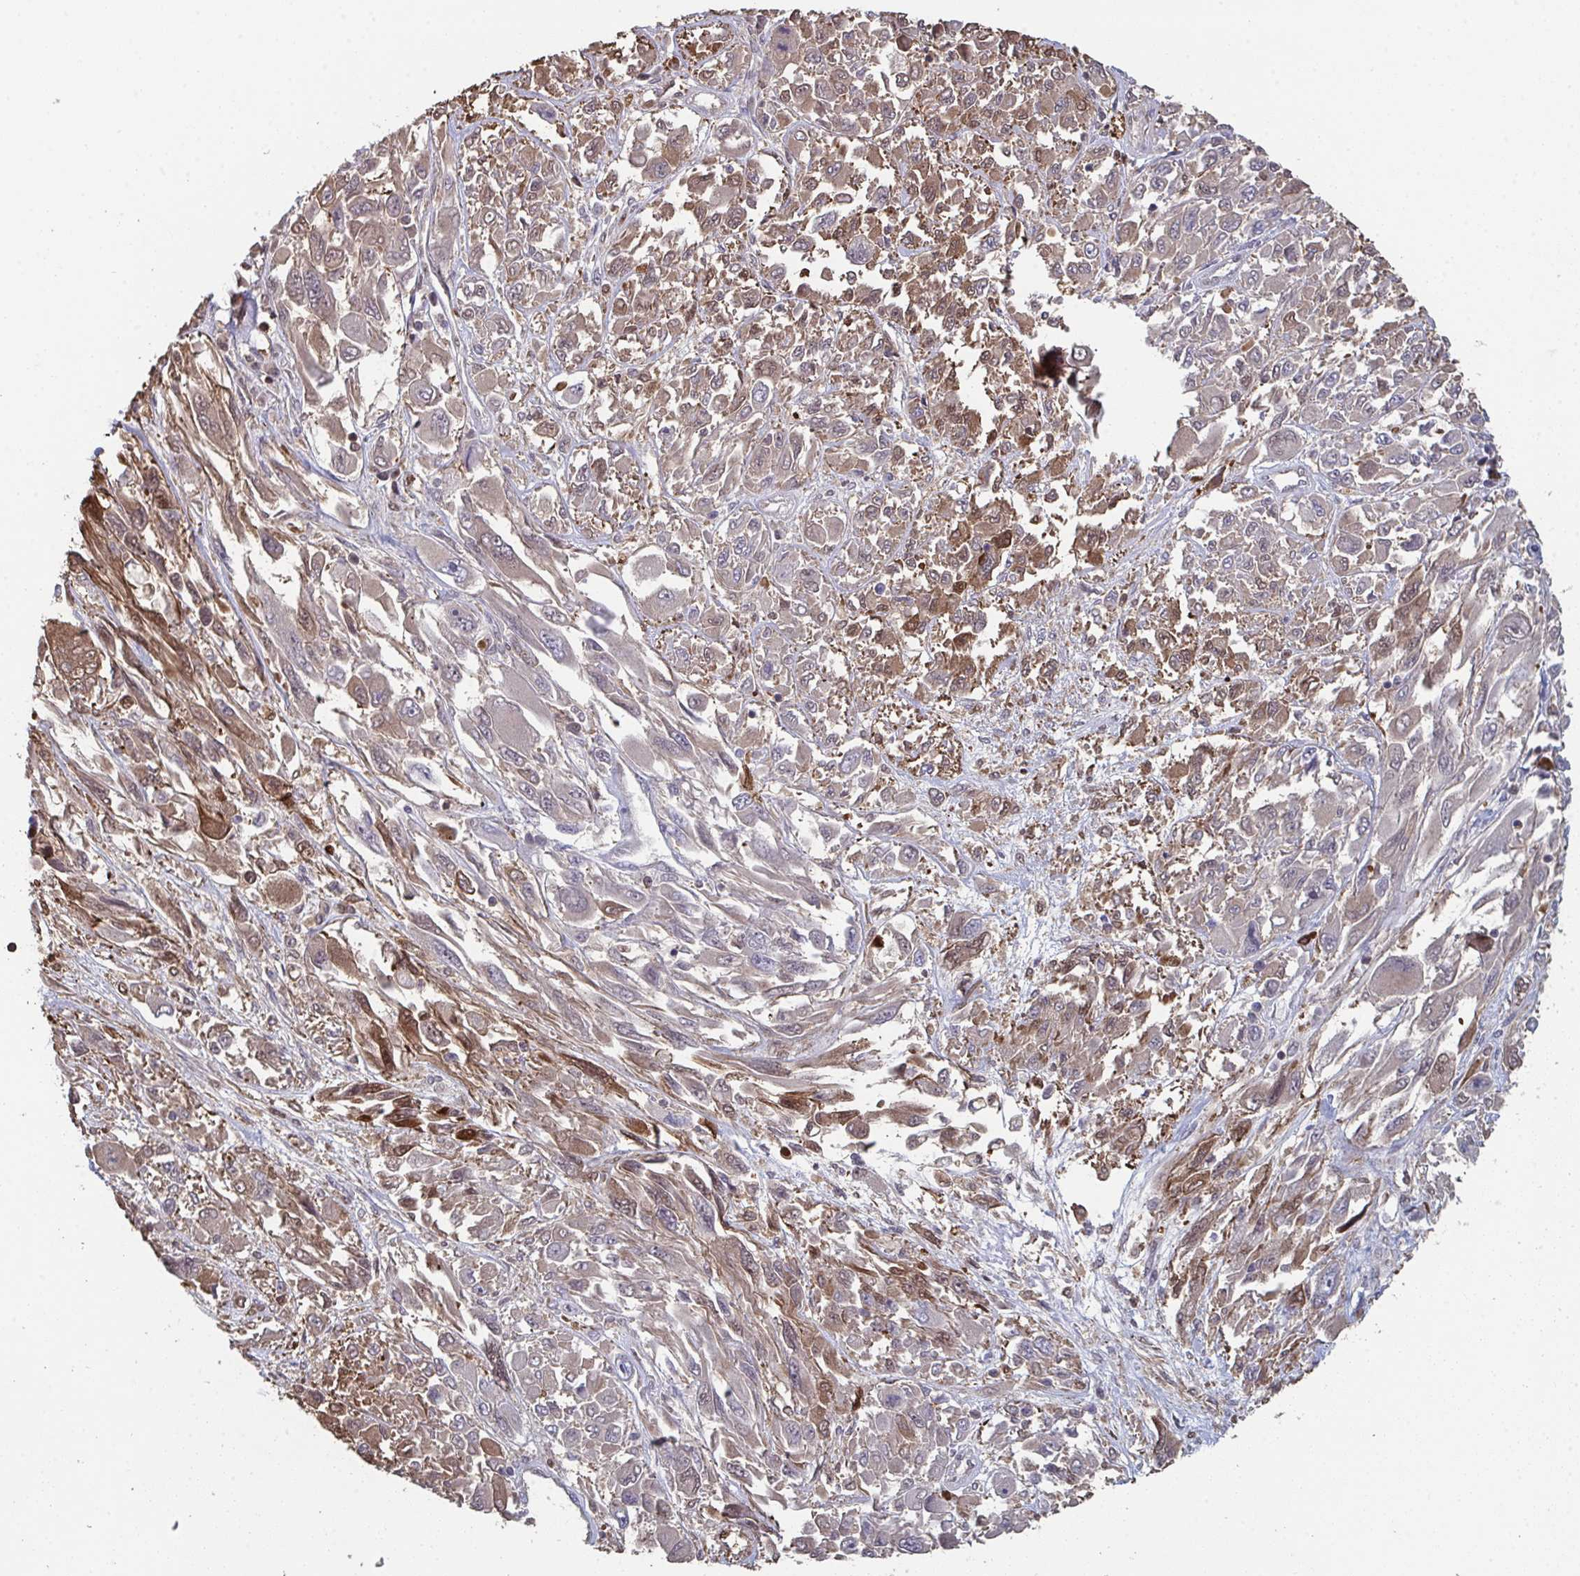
{"staining": {"intensity": "negative", "quantity": "none", "location": "none"}, "tissue": "melanoma", "cell_type": "Tumor cells", "image_type": "cancer", "snomed": [{"axis": "morphology", "description": "Malignant melanoma, NOS"}, {"axis": "topography", "description": "Skin"}], "caption": "There is no significant staining in tumor cells of malignant melanoma.", "gene": "ACD", "patient": {"sex": "female", "age": 91}}